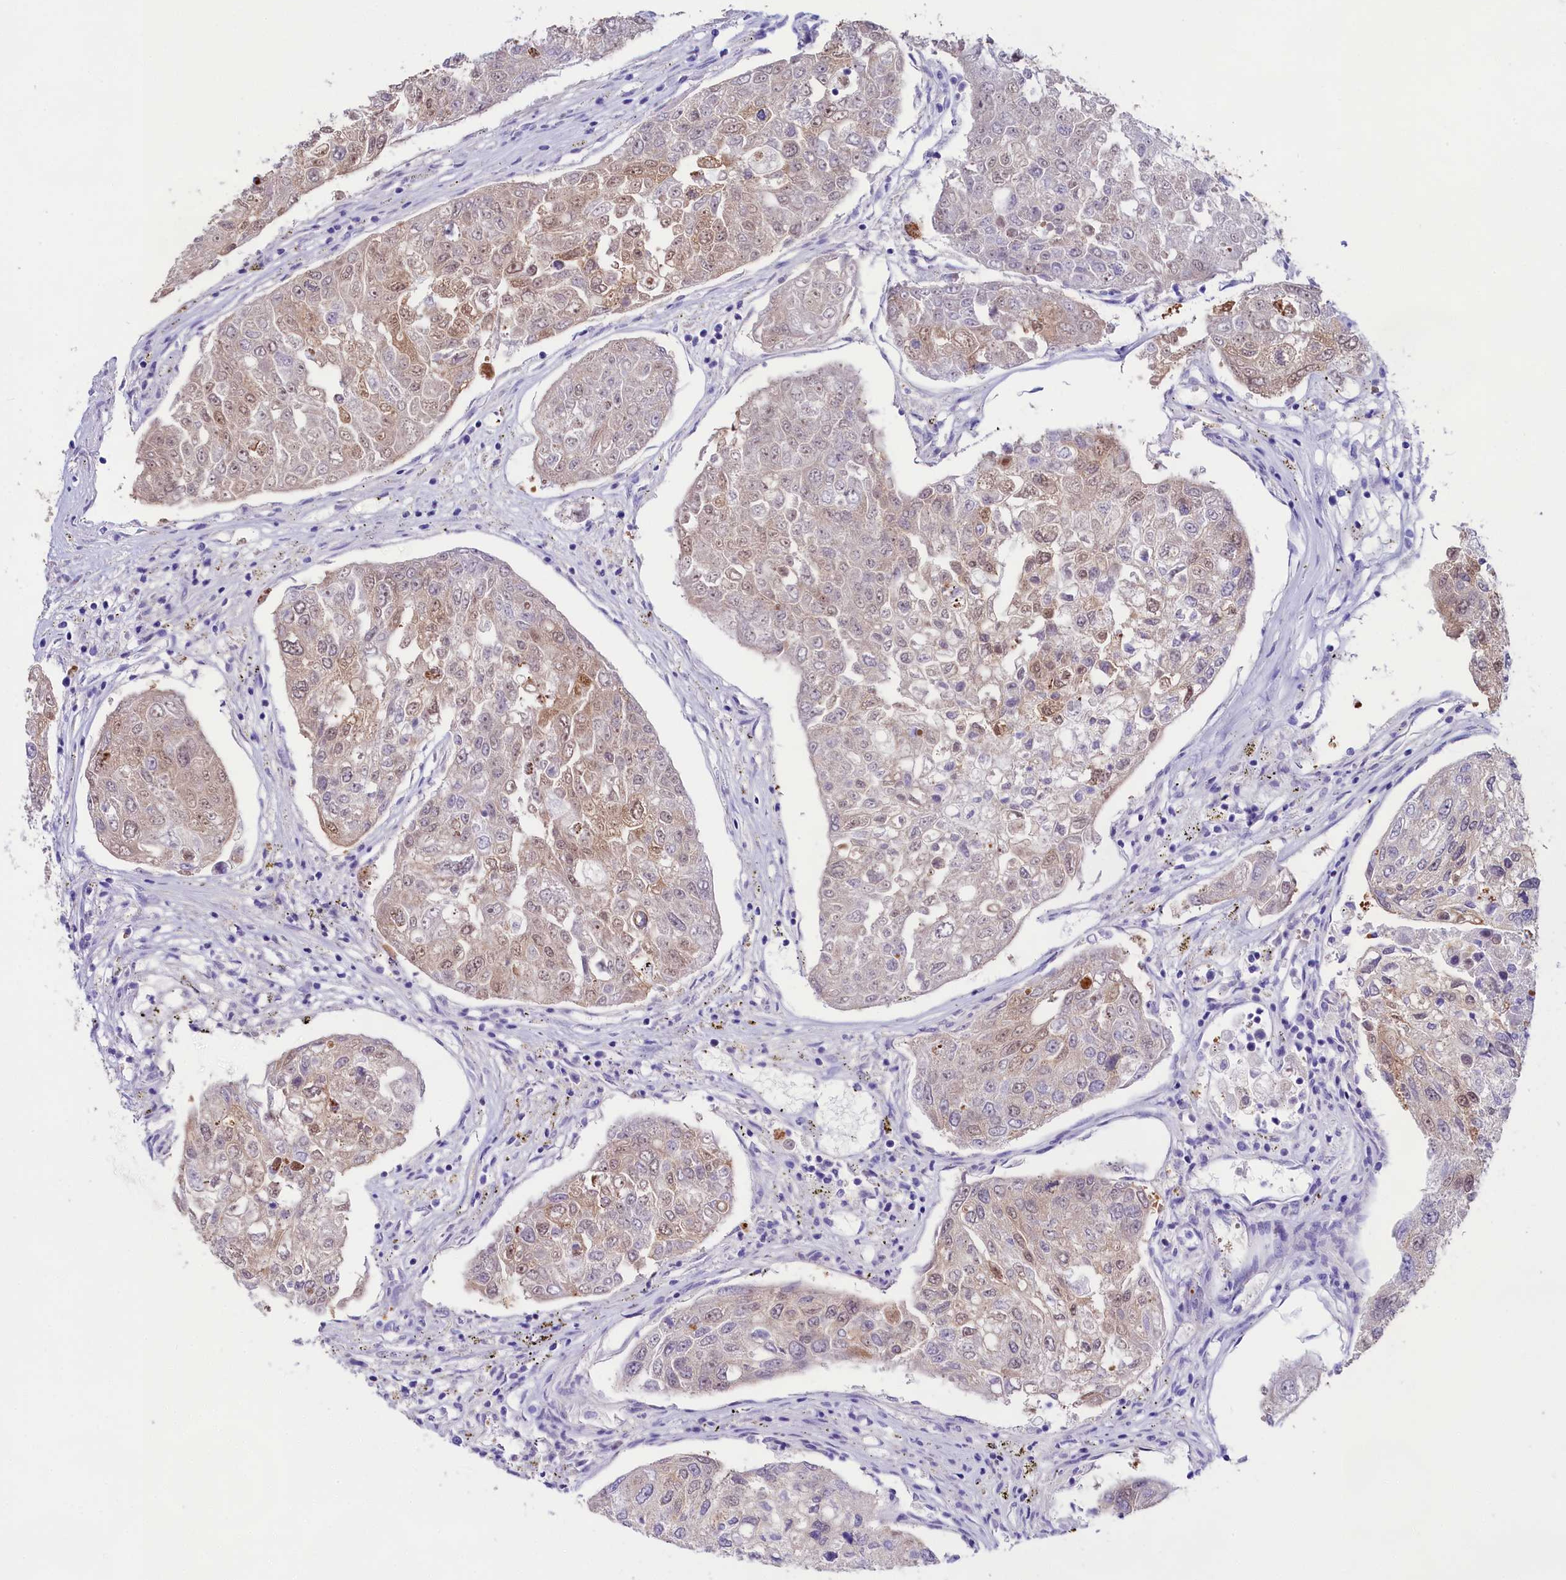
{"staining": {"intensity": "weak", "quantity": "25%-75%", "location": "cytoplasmic/membranous,nuclear"}, "tissue": "urothelial cancer", "cell_type": "Tumor cells", "image_type": "cancer", "snomed": [{"axis": "morphology", "description": "Urothelial carcinoma, High grade"}, {"axis": "topography", "description": "Lymph node"}, {"axis": "topography", "description": "Urinary bladder"}], "caption": "A photomicrograph of human urothelial cancer stained for a protein displays weak cytoplasmic/membranous and nuclear brown staining in tumor cells. (DAB (3,3'-diaminobenzidine) IHC with brightfield microscopy, high magnification).", "gene": "SULT2A1", "patient": {"sex": "male", "age": 51}}